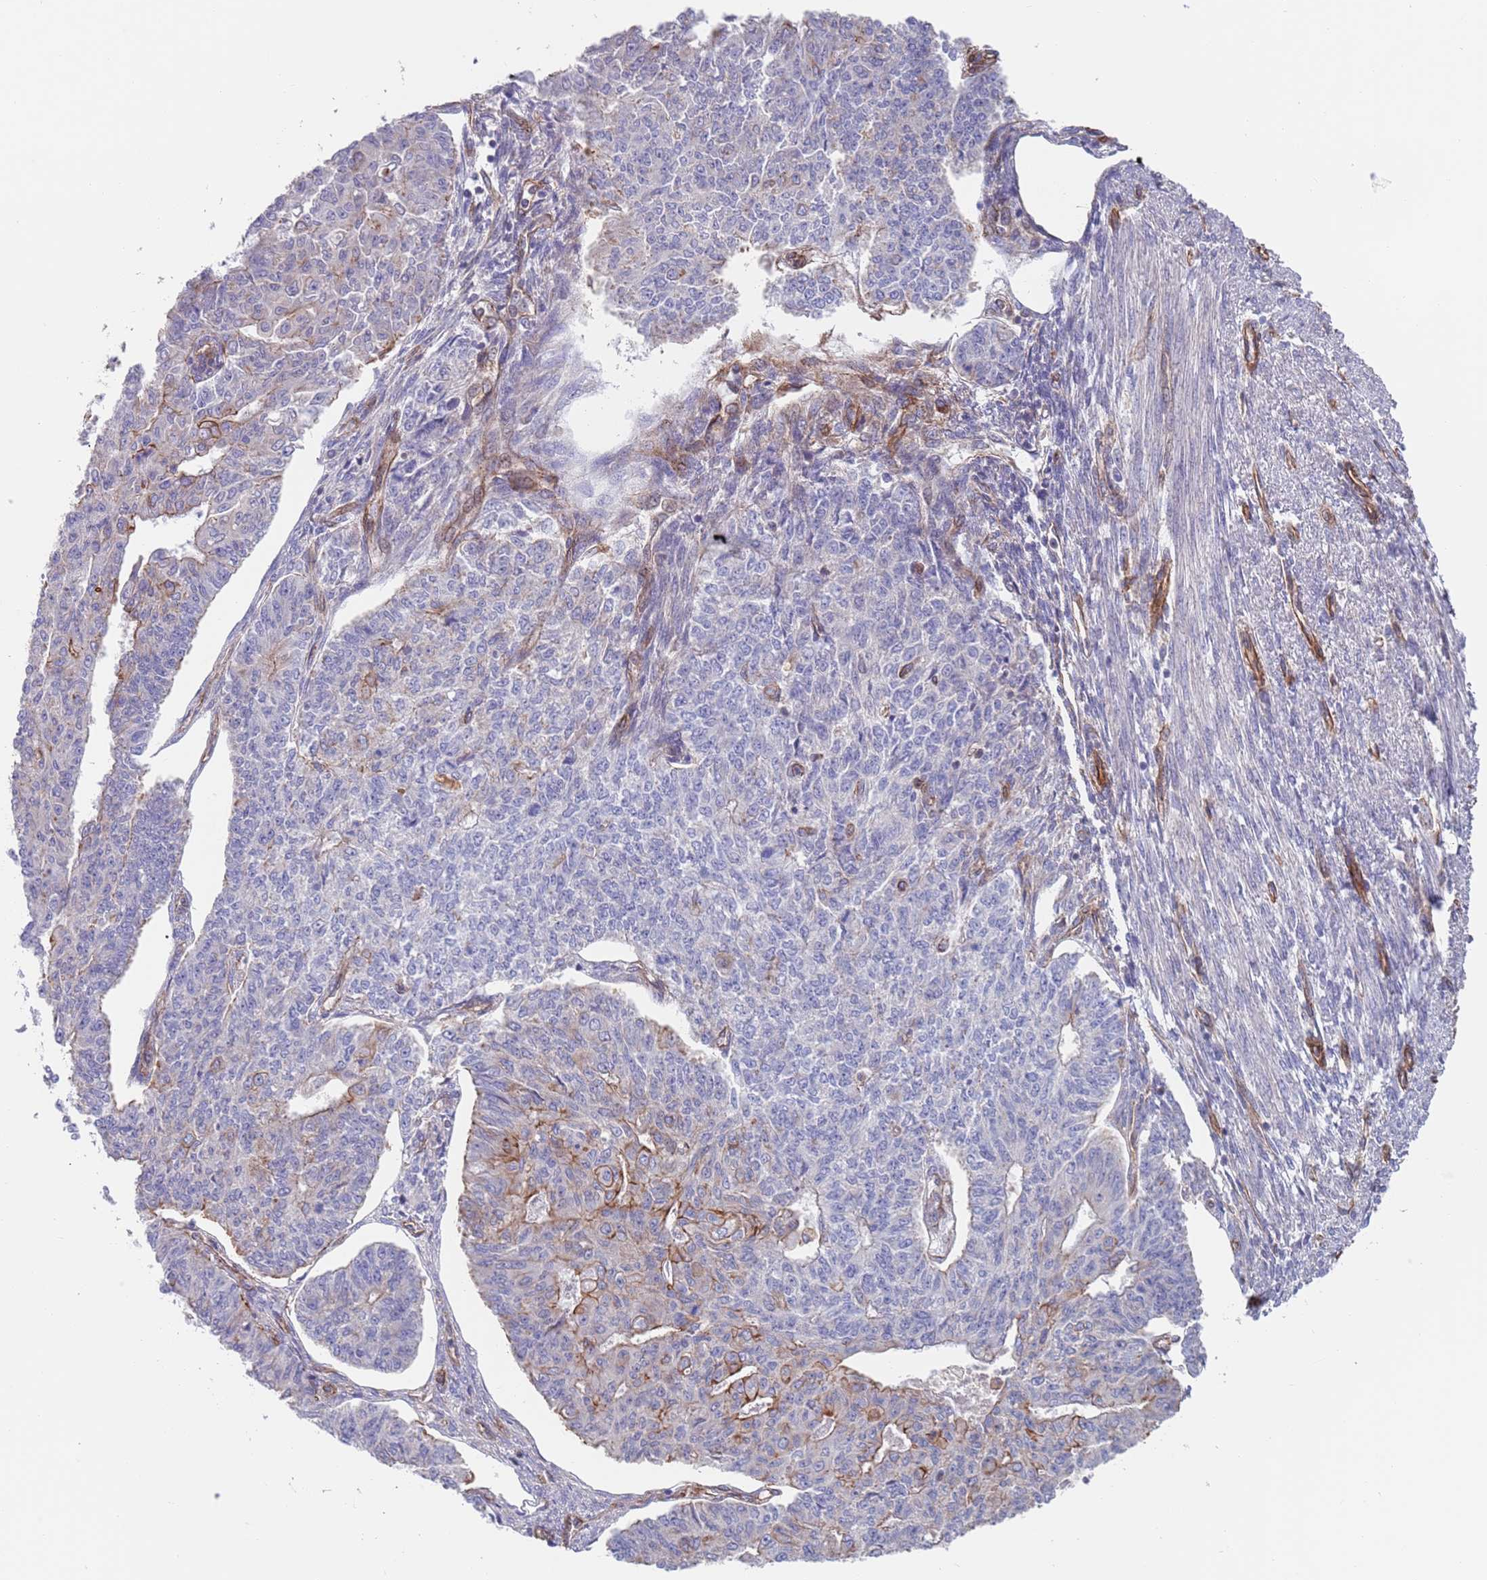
{"staining": {"intensity": "moderate", "quantity": "<25%", "location": "cytoplasmic/membranous"}, "tissue": "endometrial cancer", "cell_type": "Tumor cells", "image_type": "cancer", "snomed": [{"axis": "morphology", "description": "Adenocarcinoma, NOS"}, {"axis": "topography", "description": "Endometrium"}], "caption": "Immunohistochemical staining of human endometrial cancer (adenocarcinoma) shows low levels of moderate cytoplasmic/membranous staining in about <25% of tumor cells.", "gene": "JAKMIP2", "patient": {"sex": "female", "age": 32}}